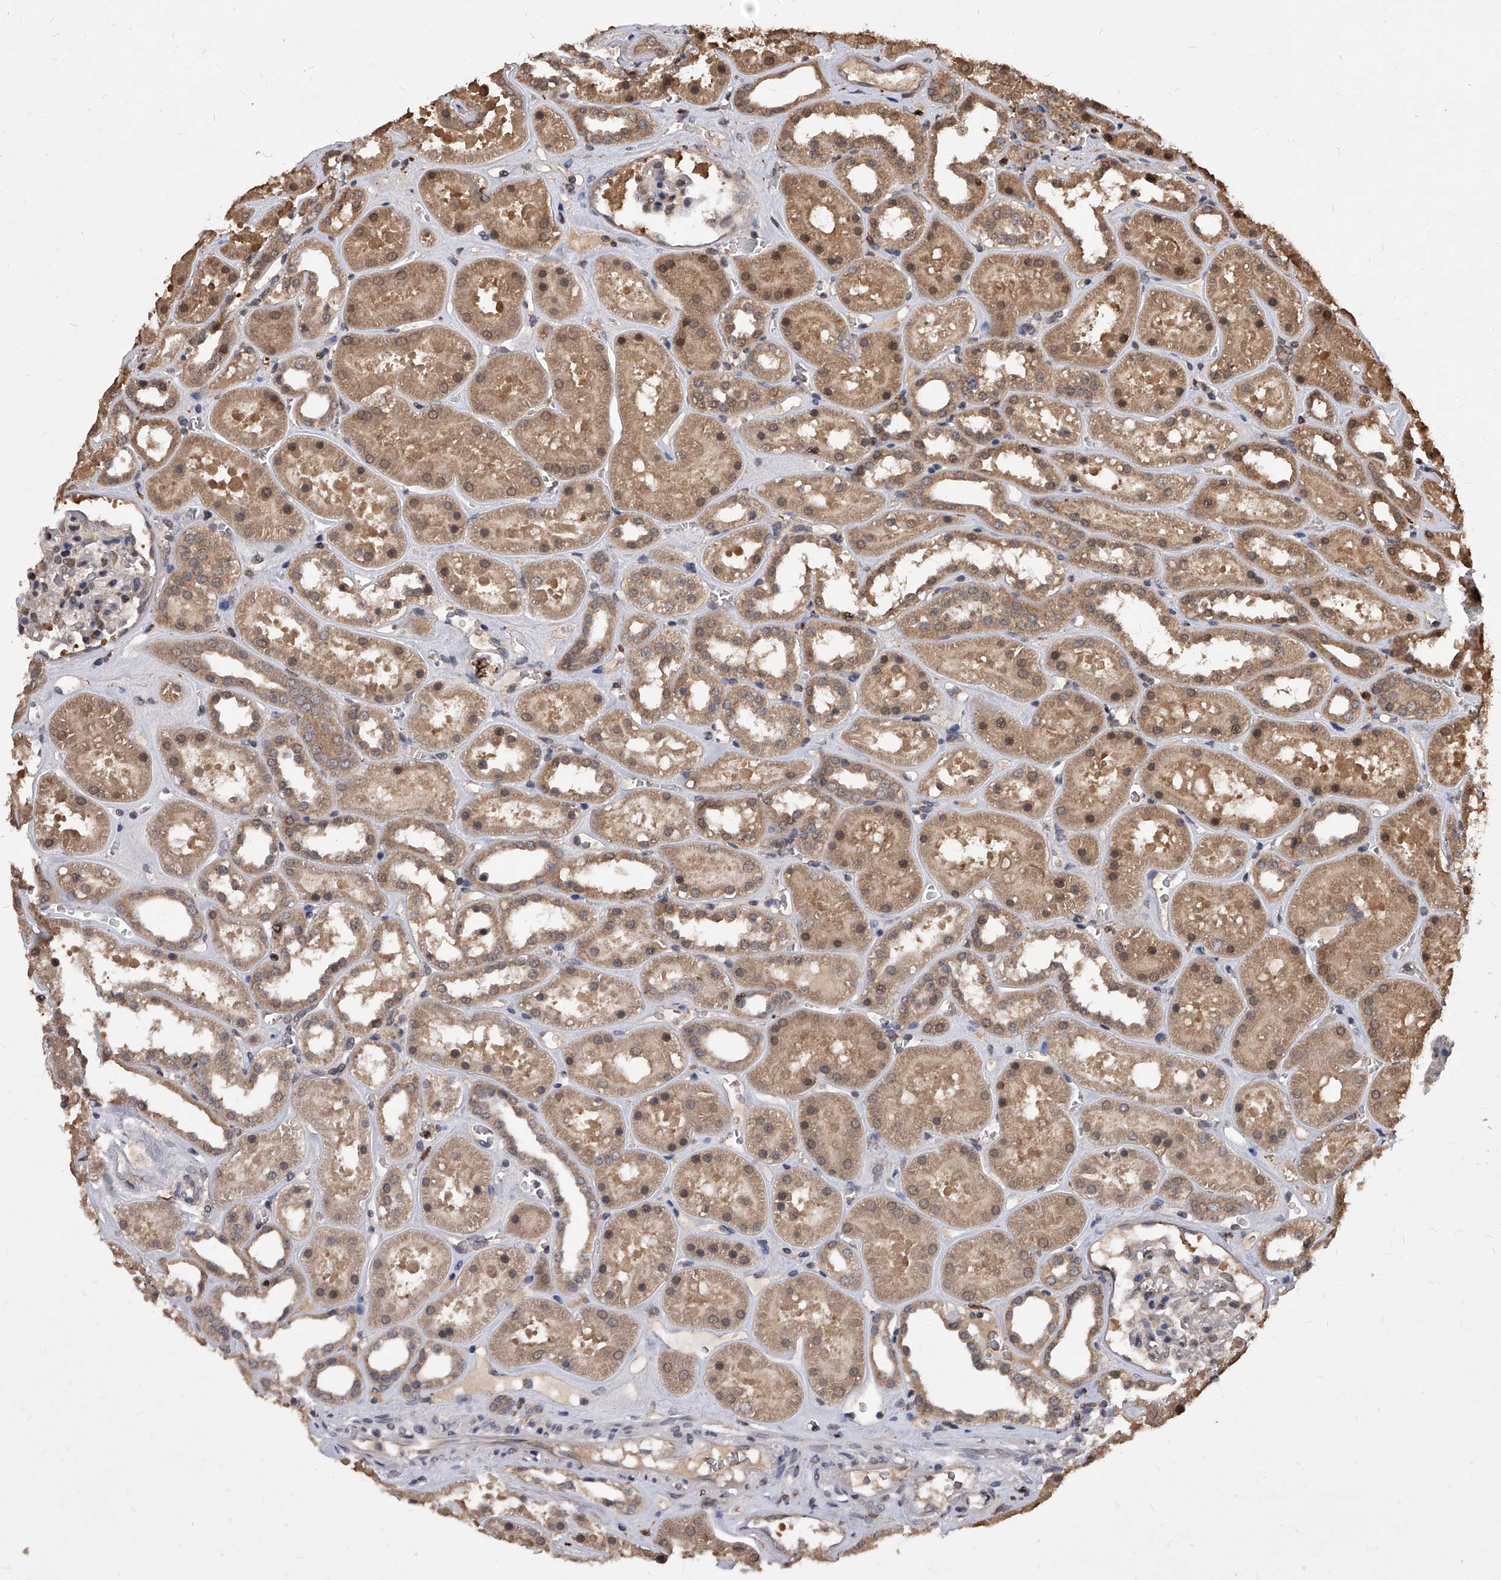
{"staining": {"intensity": "weak", "quantity": "25%-75%", "location": "cytoplasmic/membranous,nuclear"}, "tissue": "kidney", "cell_type": "Cells in glomeruli", "image_type": "normal", "snomed": [{"axis": "morphology", "description": "Normal tissue, NOS"}, {"axis": "topography", "description": "Kidney"}], "caption": "A brown stain labels weak cytoplasmic/membranous,nuclear expression of a protein in cells in glomeruli of unremarkable human kidney. (DAB (3,3'-diaminobenzidine) IHC, brown staining for protein, blue staining for nuclei).", "gene": "ID1", "patient": {"sex": "female", "age": 41}}